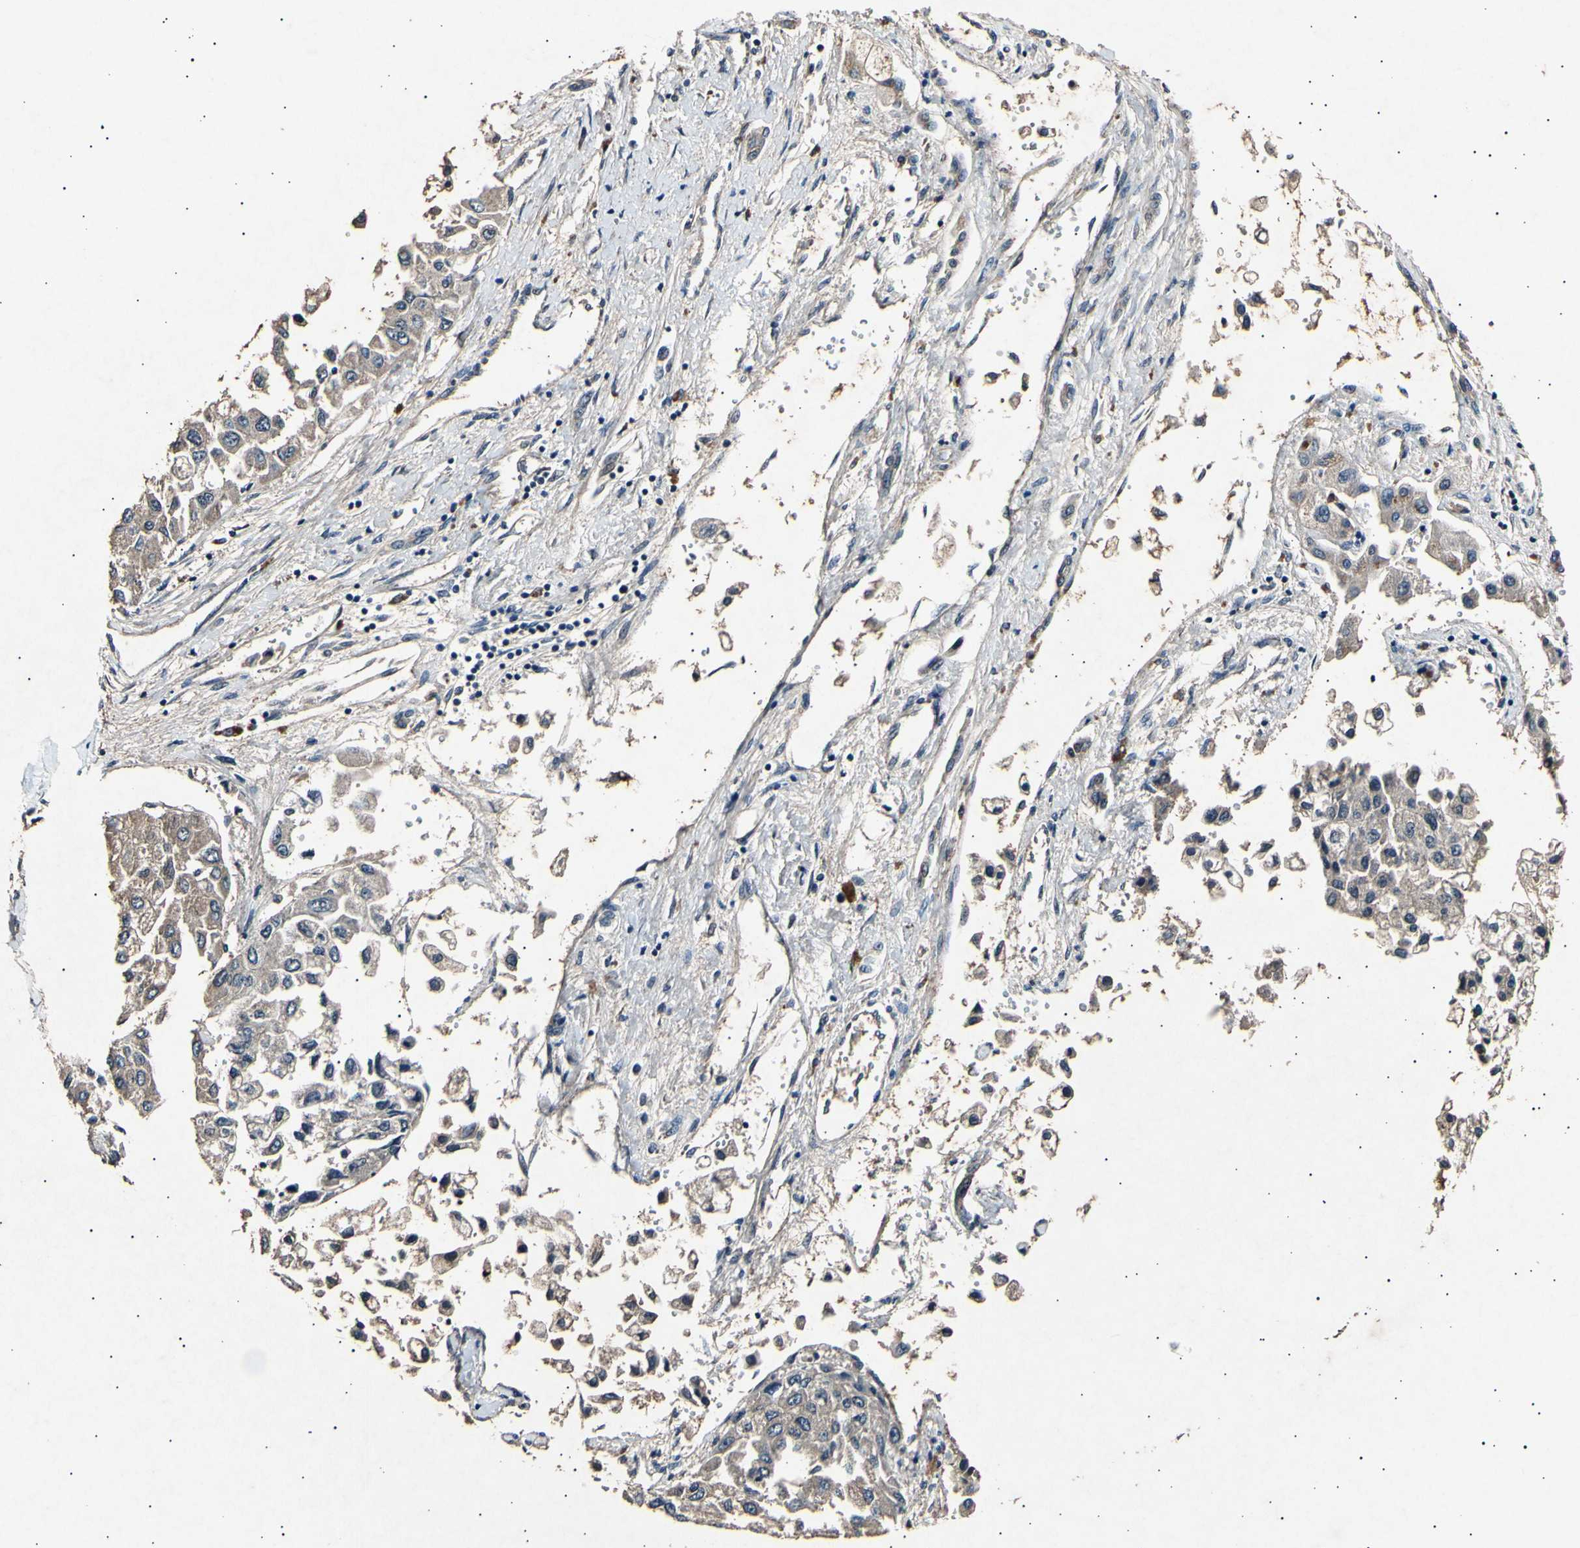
{"staining": {"intensity": "weak", "quantity": "<25%", "location": "cytoplasmic/membranous"}, "tissue": "liver cancer", "cell_type": "Tumor cells", "image_type": "cancer", "snomed": [{"axis": "morphology", "description": "Carcinoma, Hepatocellular, NOS"}, {"axis": "topography", "description": "Liver"}], "caption": "Human hepatocellular carcinoma (liver) stained for a protein using immunohistochemistry (IHC) displays no positivity in tumor cells.", "gene": "ADCY3", "patient": {"sex": "female", "age": 66}}